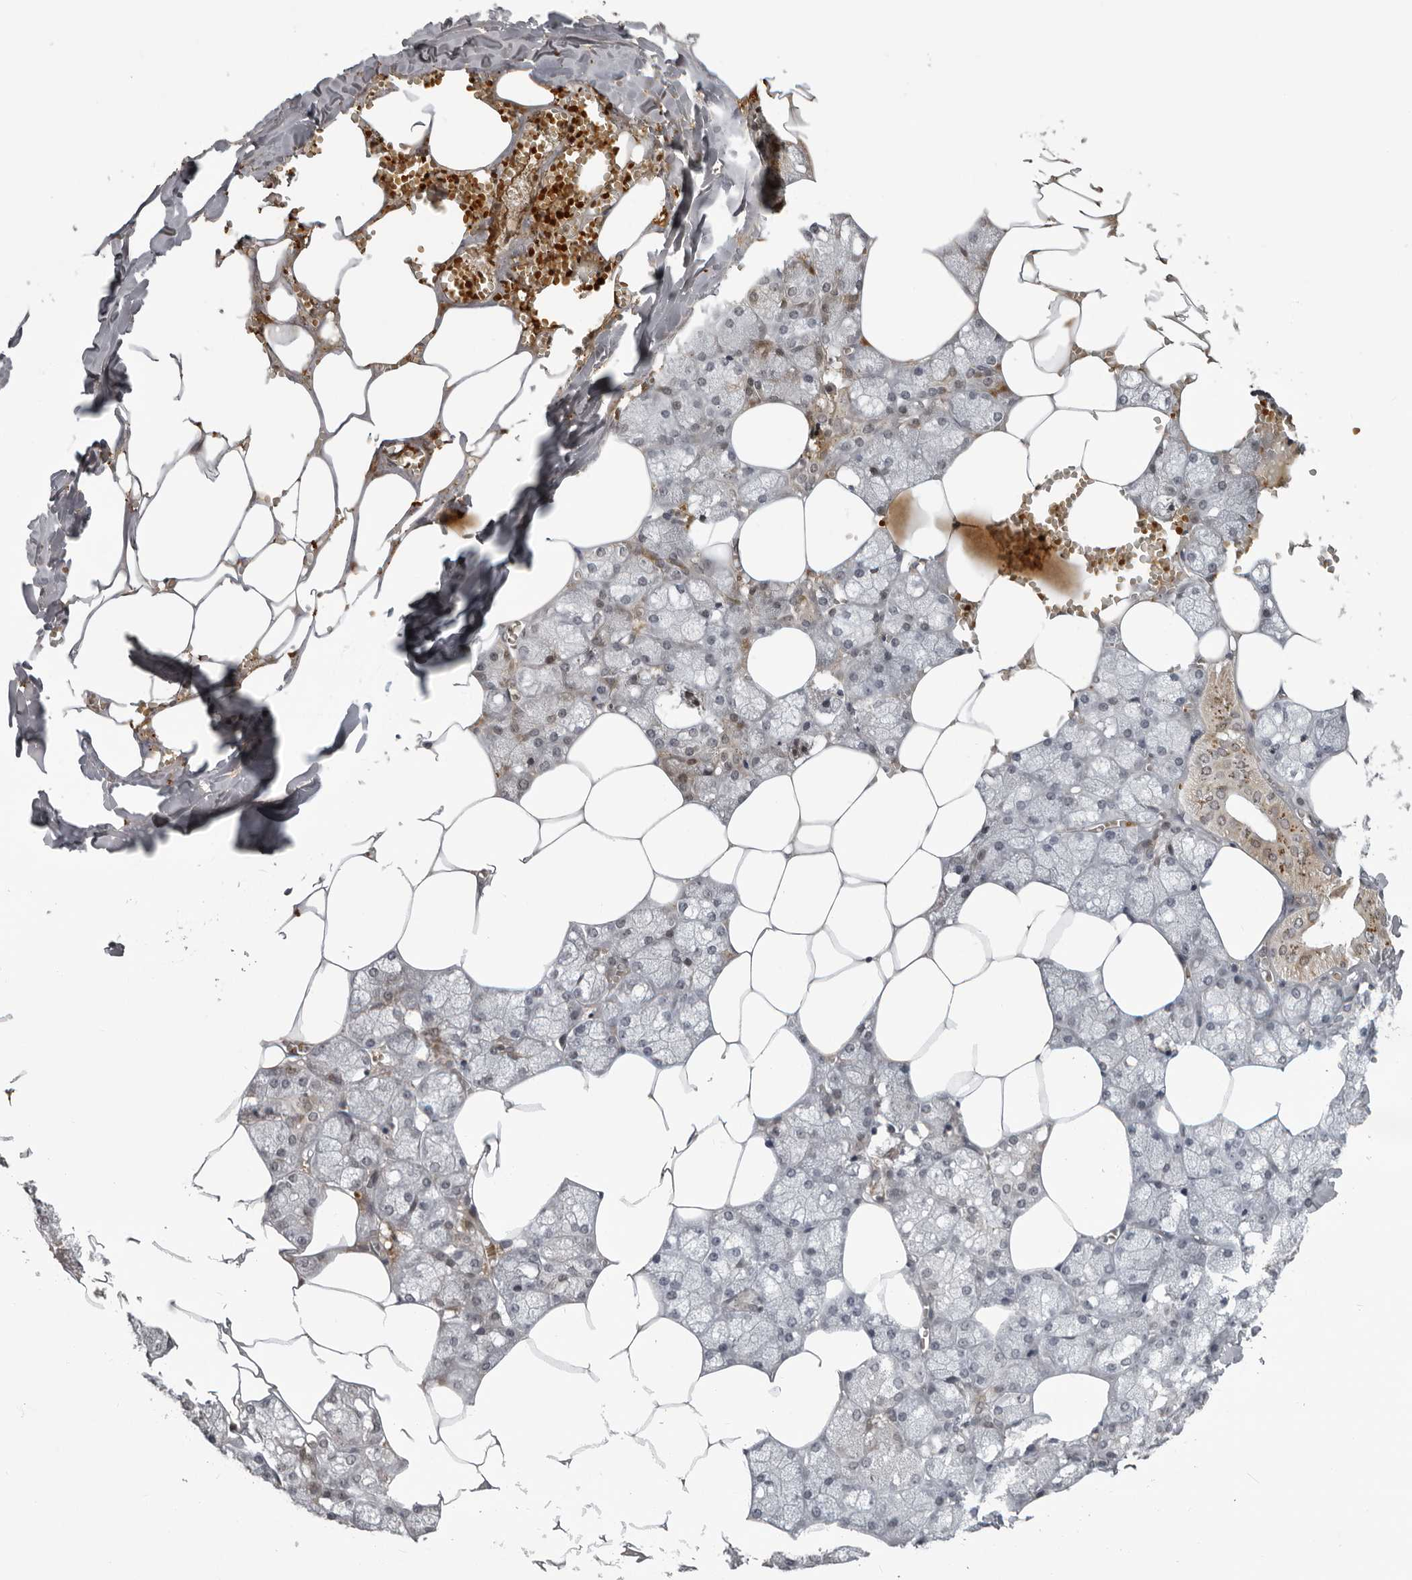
{"staining": {"intensity": "moderate", "quantity": "<25%", "location": "cytoplasmic/membranous"}, "tissue": "salivary gland", "cell_type": "Glandular cells", "image_type": "normal", "snomed": [{"axis": "morphology", "description": "Normal tissue, NOS"}, {"axis": "topography", "description": "Salivary gland"}], "caption": "A histopathology image showing moderate cytoplasmic/membranous expression in about <25% of glandular cells in normal salivary gland, as visualized by brown immunohistochemical staining.", "gene": "THOP1", "patient": {"sex": "male", "age": 62}}